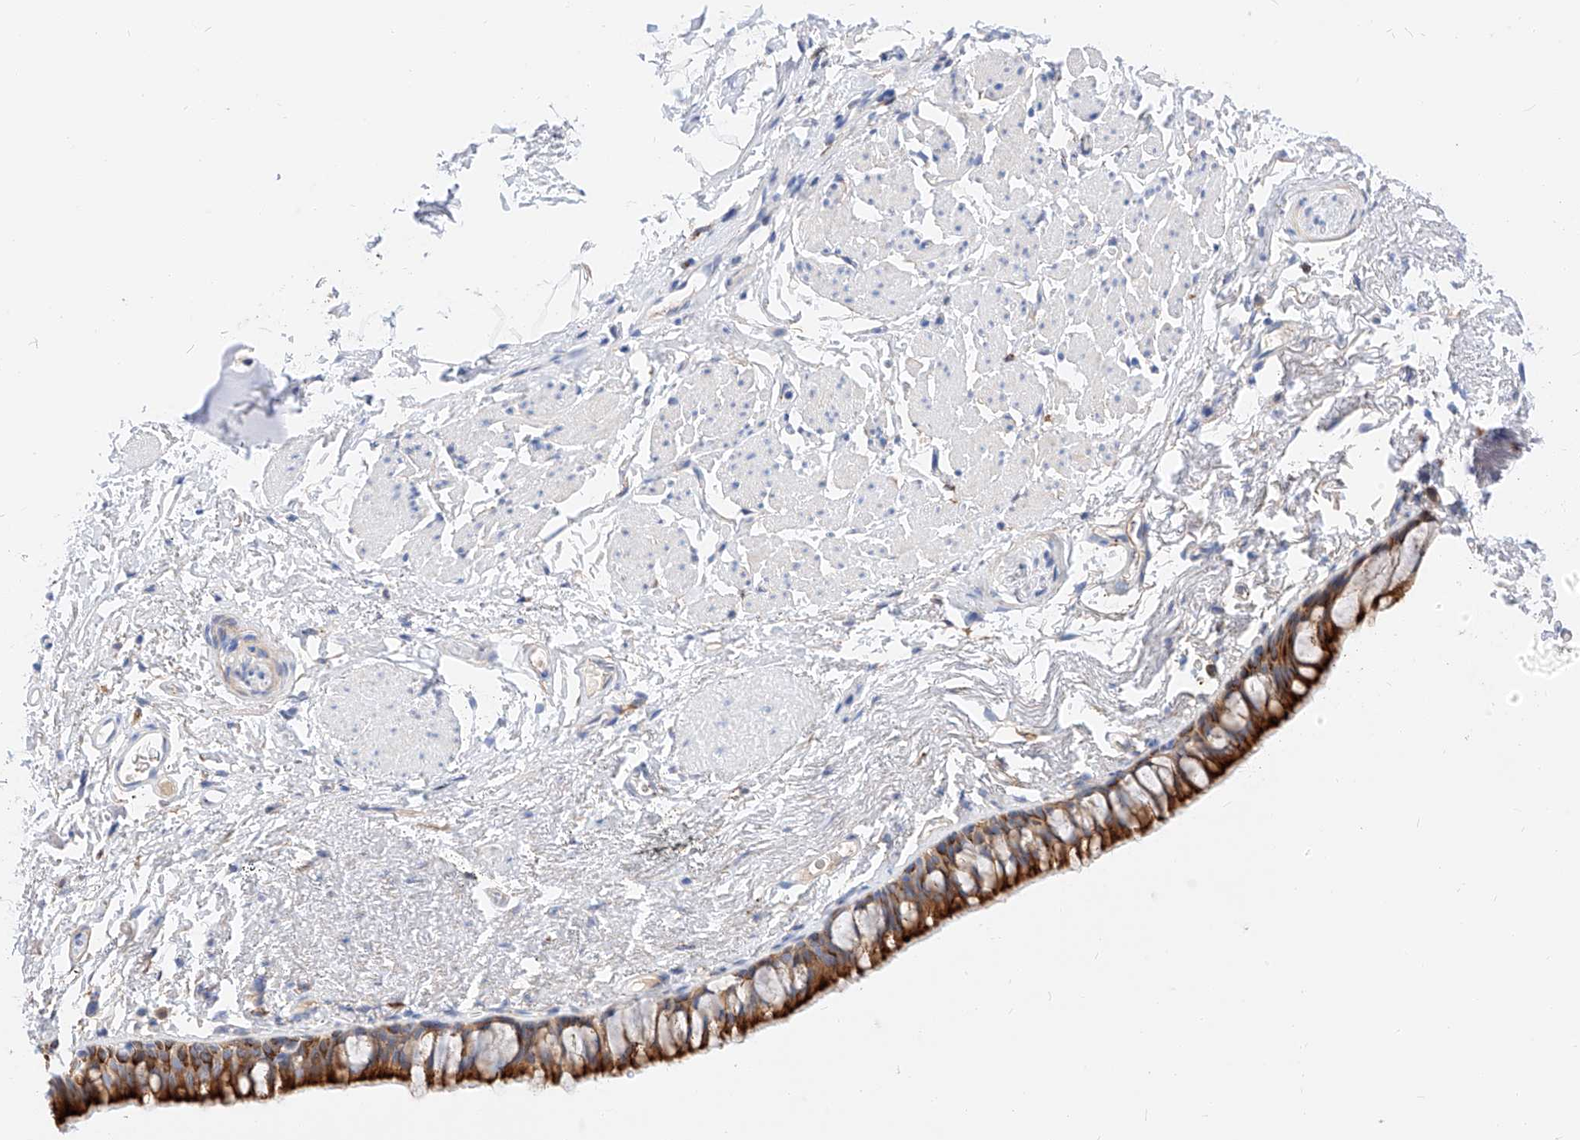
{"staining": {"intensity": "strong", "quantity": ">75%", "location": "cytoplasmic/membranous"}, "tissue": "bronchus", "cell_type": "Respiratory epithelial cells", "image_type": "normal", "snomed": [{"axis": "morphology", "description": "Normal tissue, NOS"}, {"axis": "topography", "description": "Cartilage tissue"}, {"axis": "topography", "description": "Bronchus"}], "caption": "Immunohistochemistry photomicrograph of unremarkable human bronchus stained for a protein (brown), which shows high levels of strong cytoplasmic/membranous staining in approximately >75% of respiratory epithelial cells.", "gene": "MAP7", "patient": {"sex": "female", "age": 73}}